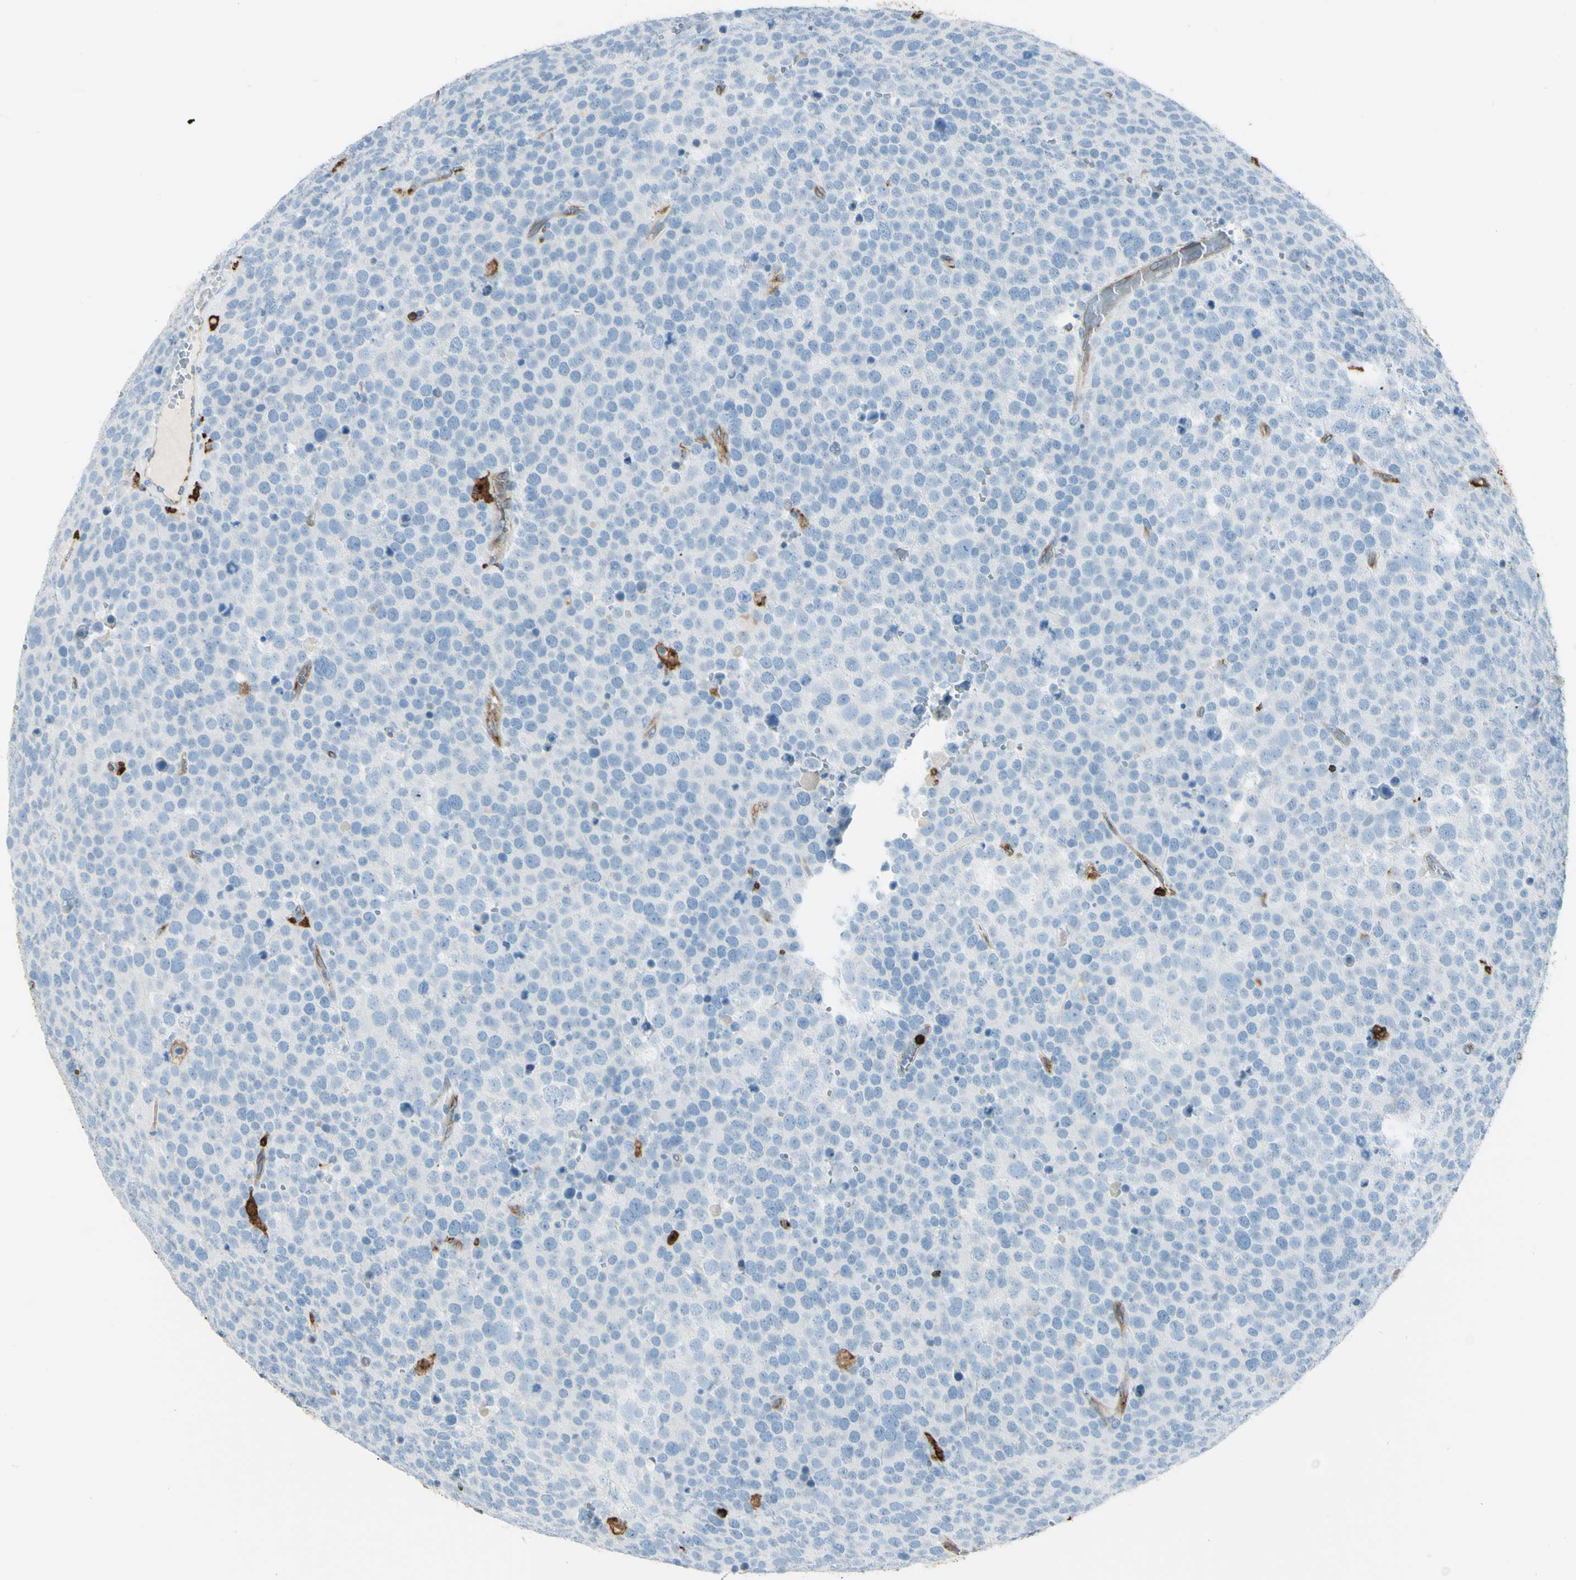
{"staining": {"intensity": "negative", "quantity": "none", "location": "none"}, "tissue": "testis cancer", "cell_type": "Tumor cells", "image_type": "cancer", "snomed": [{"axis": "morphology", "description": "Seminoma, NOS"}, {"axis": "topography", "description": "Testis"}], "caption": "Immunohistochemistry histopathology image of human testis cancer stained for a protein (brown), which displays no expression in tumor cells.", "gene": "CD74", "patient": {"sex": "male", "age": 71}}